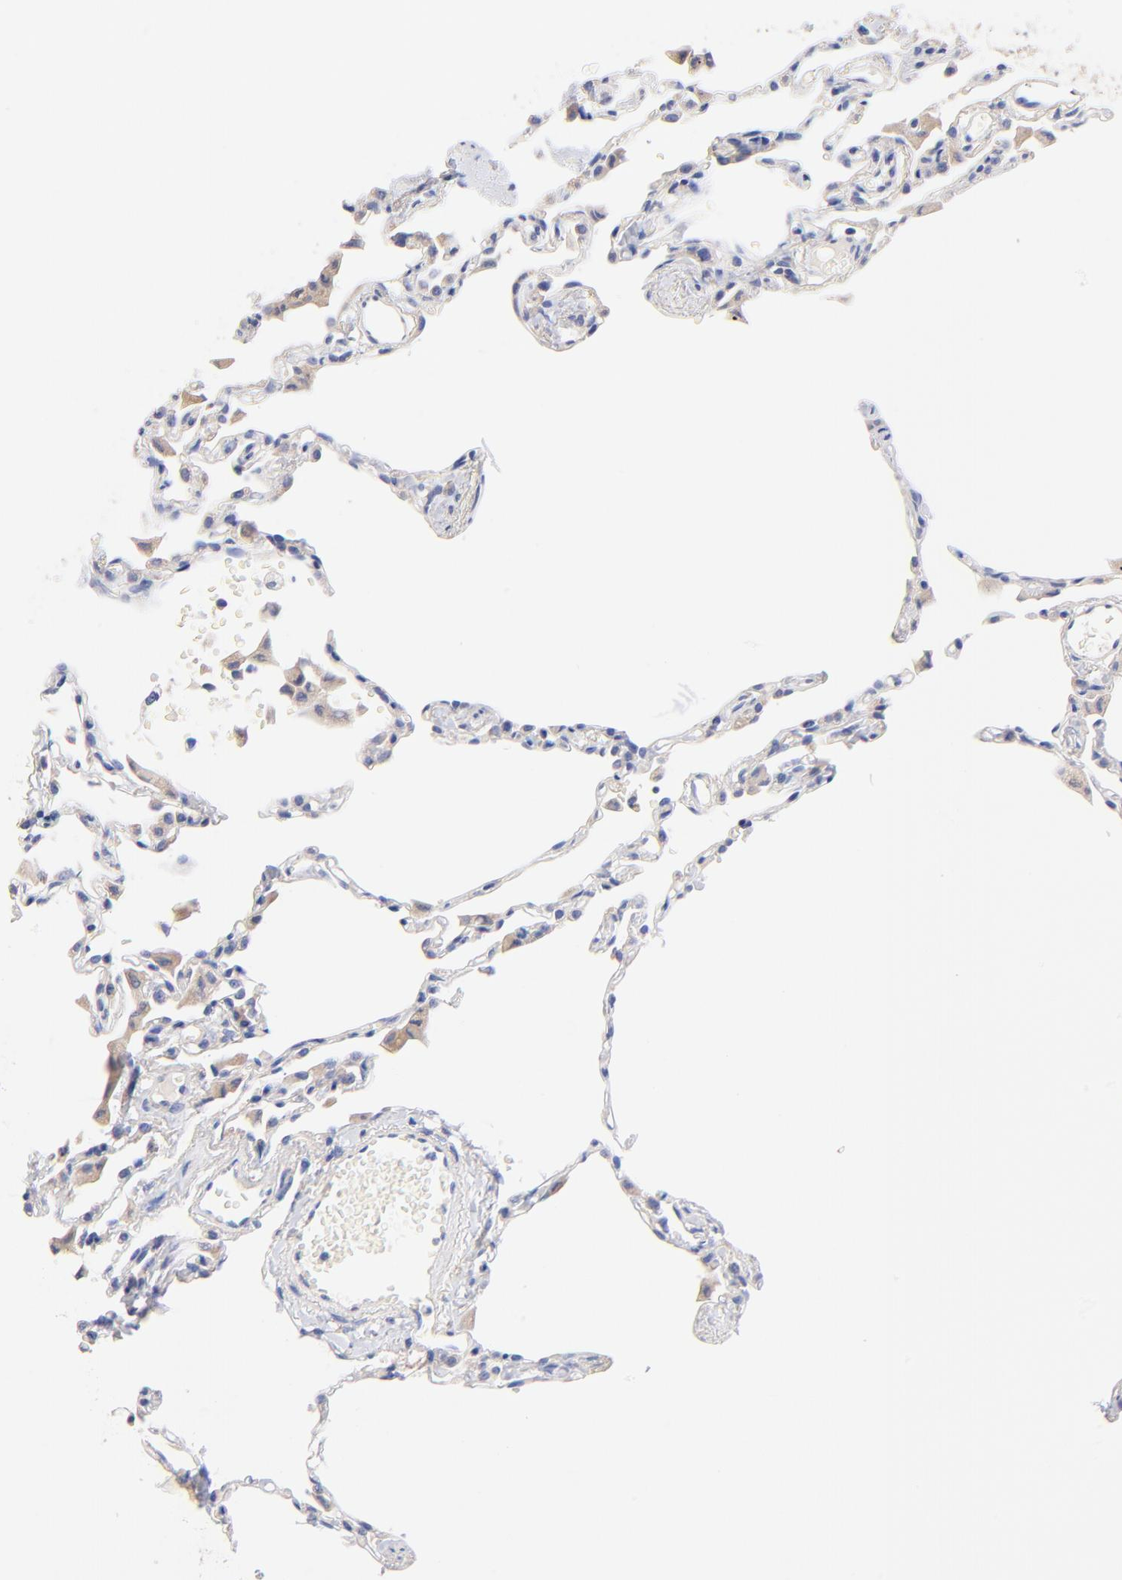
{"staining": {"intensity": "negative", "quantity": "none", "location": "none"}, "tissue": "lung", "cell_type": "Alveolar cells", "image_type": "normal", "snomed": [{"axis": "morphology", "description": "Normal tissue, NOS"}, {"axis": "topography", "description": "Lung"}], "caption": "Human lung stained for a protein using IHC reveals no expression in alveolar cells.", "gene": "TNFRSF13C", "patient": {"sex": "female", "age": 49}}